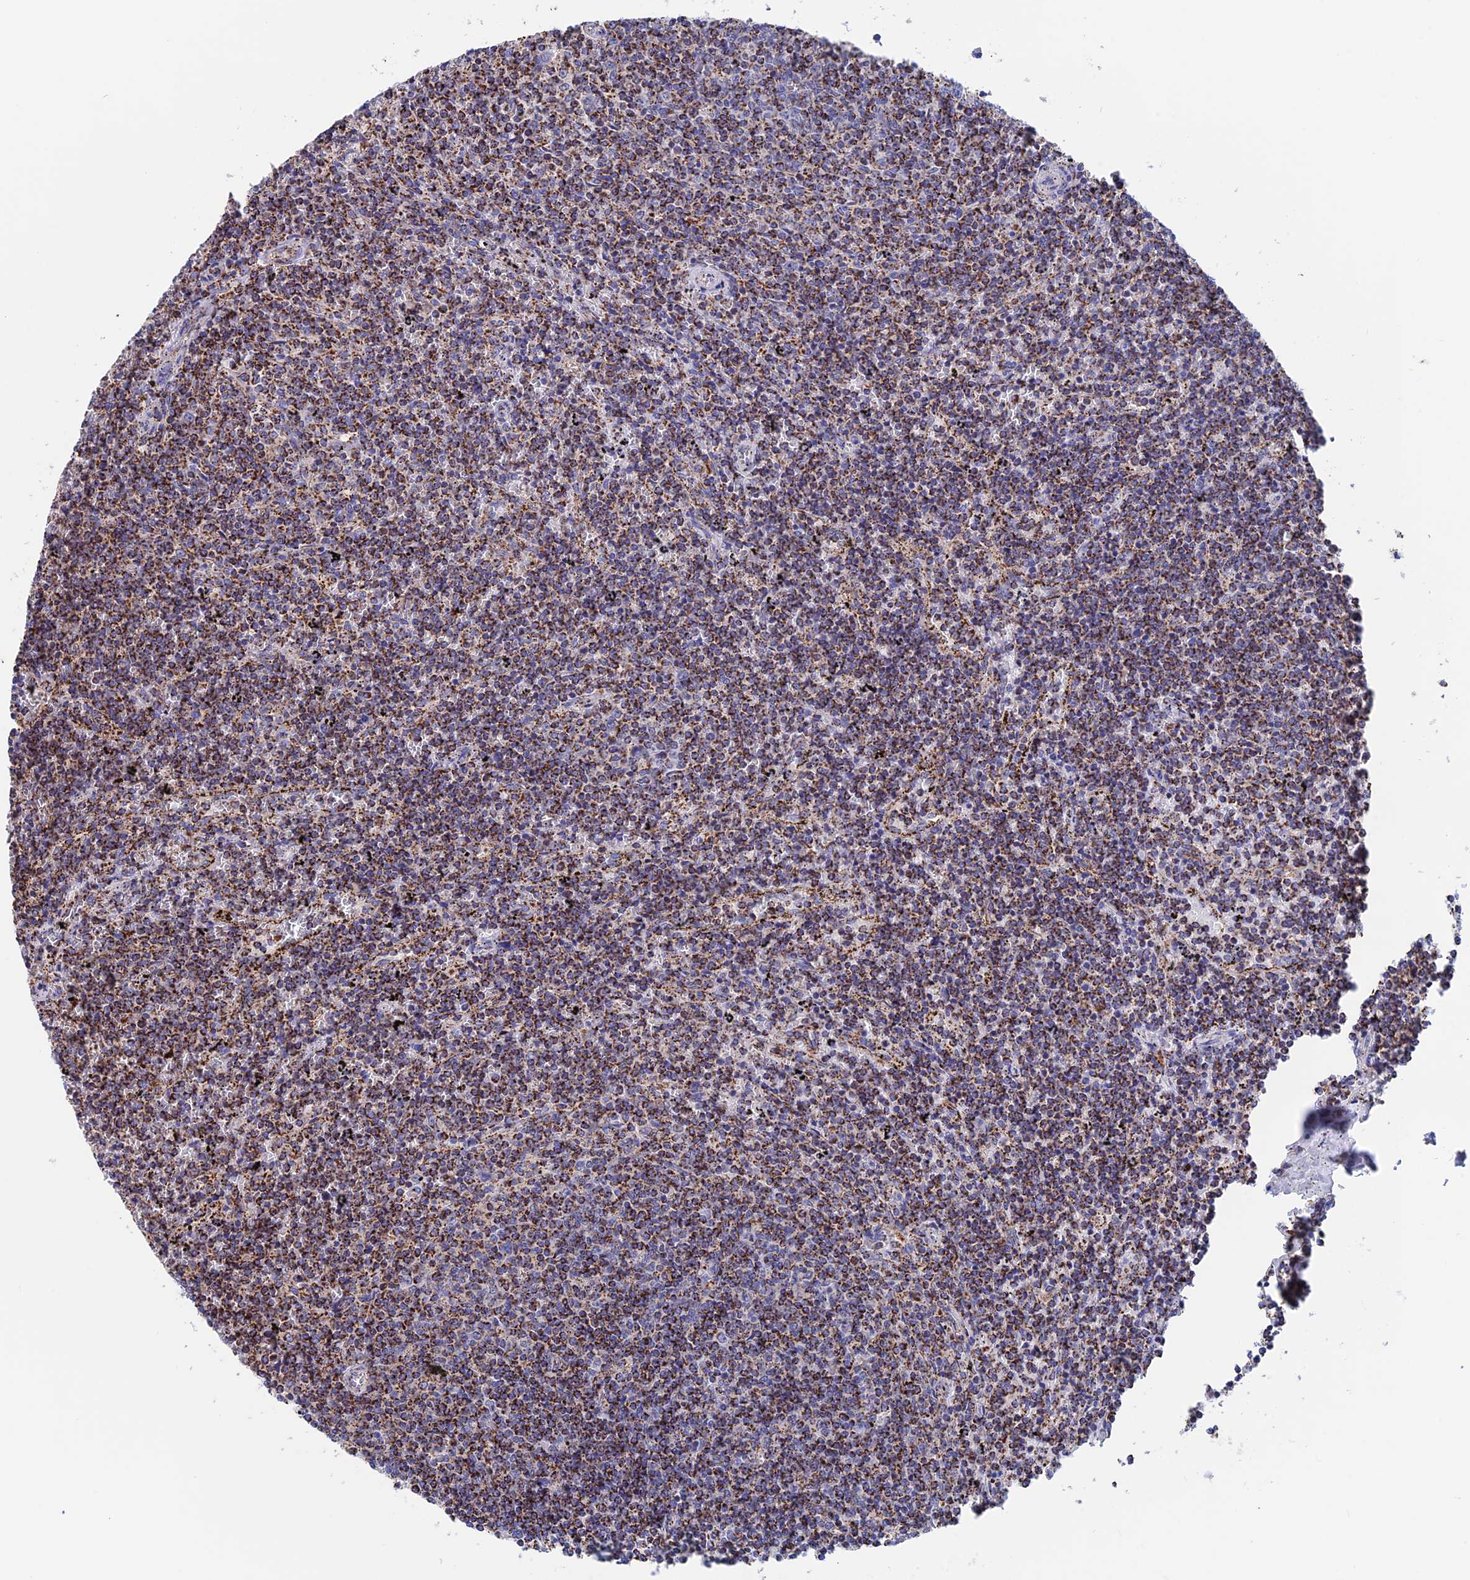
{"staining": {"intensity": "moderate", "quantity": ">75%", "location": "cytoplasmic/membranous"}, "tissue": "lymphoma", "cell_type": "Tumor cells", "image_type": "cancer", "snomed": [{"axis": "morphology", "description": "Malignant lymphoma, non-Hodgkin's type, Low grade"}, {"axis": "topography", "description": "Spleen"}], "caption": "Moderate cytoplasmic/membranous positivity is present in about >75% of tumor cells in low-grade malignant lymphoma, non-Hodgkin's type. The protein is stained brown, and the nuclei are stained in blue (DAB IHC with brightfield microscopy, high magnification).", "gene": "WDR83", "patient": {"sex": "female", "age": 50}}